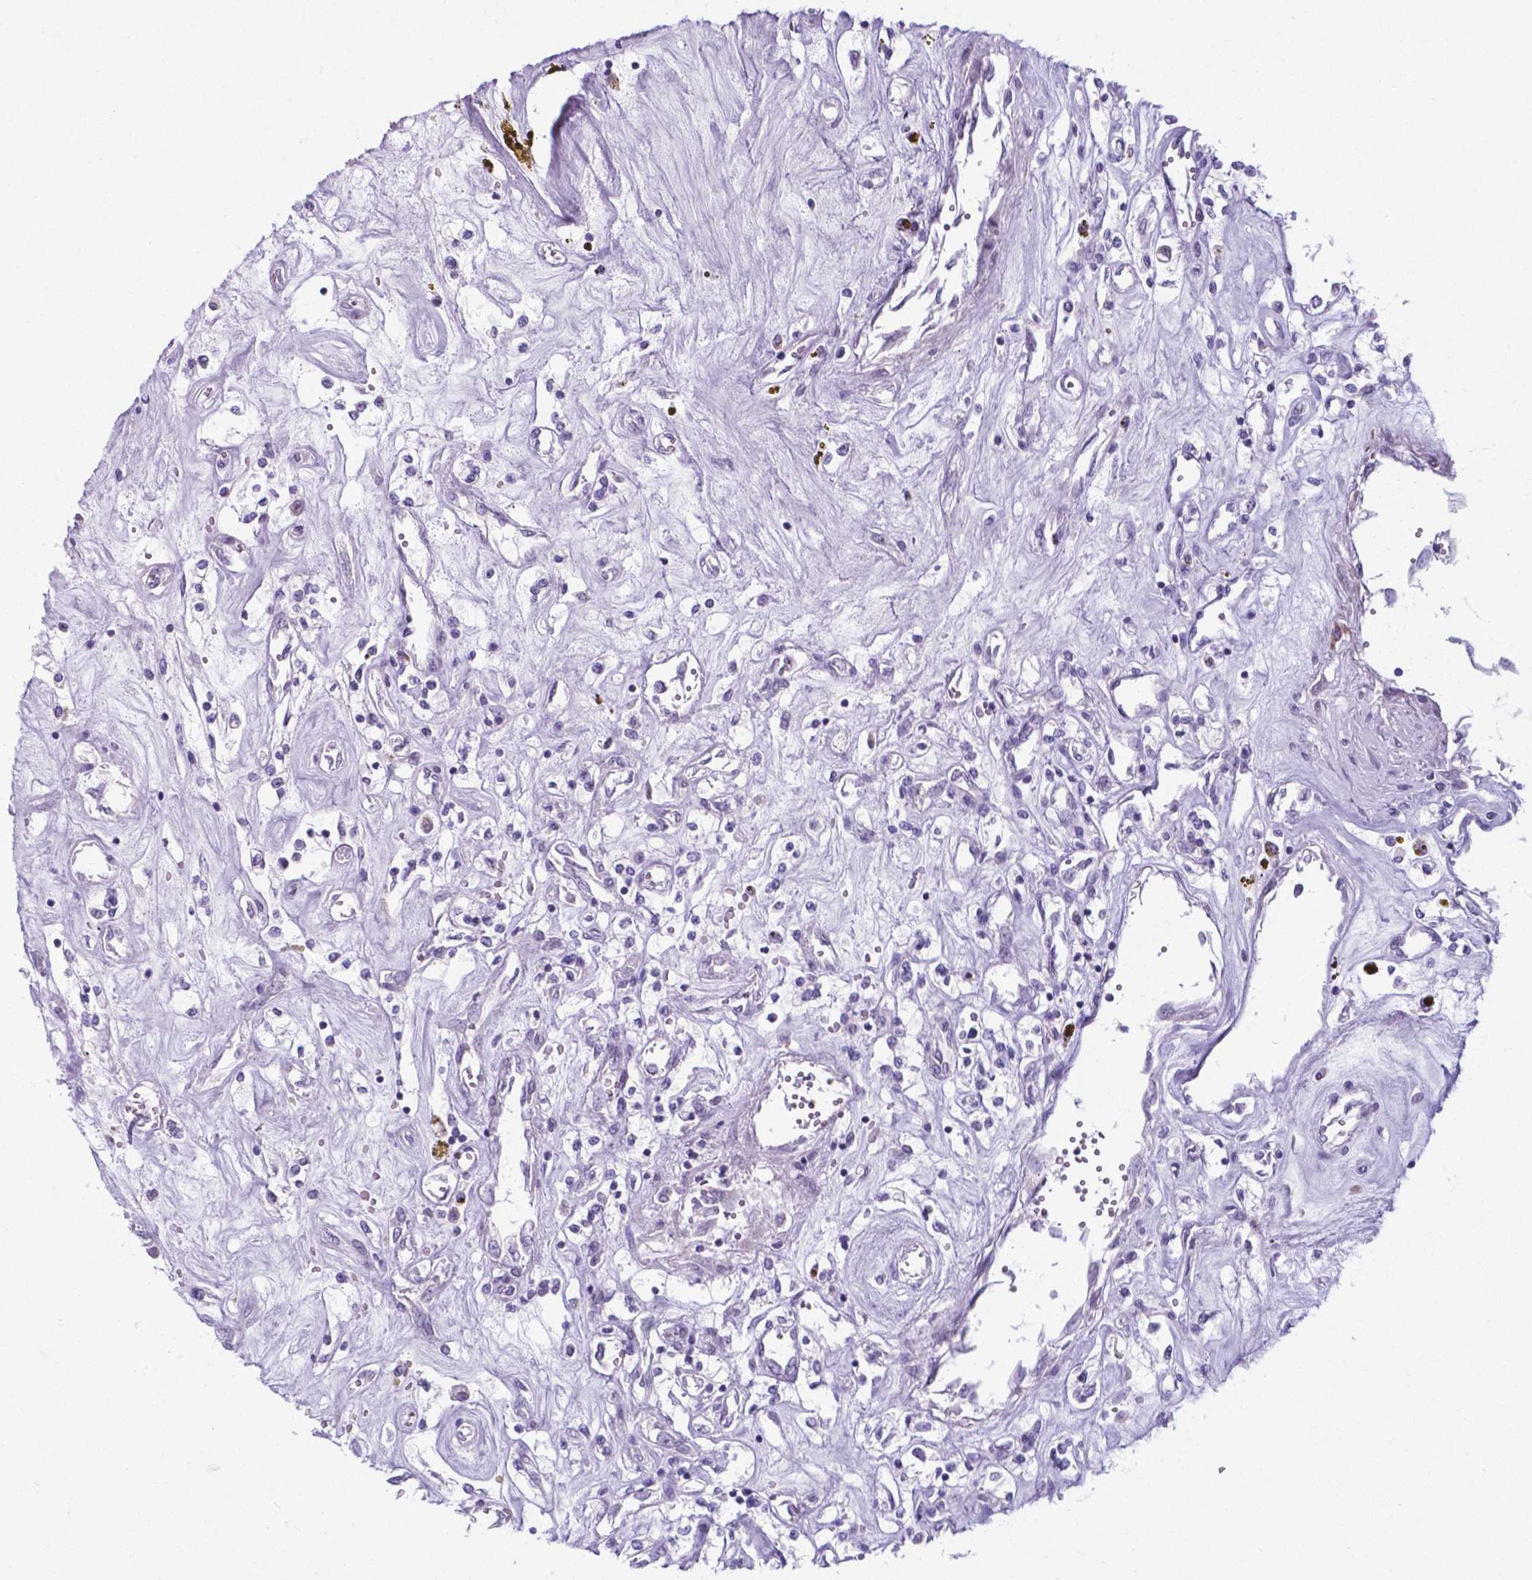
{"staining": {"intensity": "negative", "quantity": "none", "location": "none"}, "tissue": "renal cancer", "cell_type": "Tumor cells", "image_type": "cancer", "snomed": [{"axis": "morphology", "description": "Adenocarcinoma, NOS"}, {"axis": "topography", "description": "Kidney"}], "caption": "DAB (3,3'-diaminobenzidine) immunohistochemical staining of human renal cancer (adenocarcinoma) exhibits no significant expression in tumor cells.", "gene": "AP5B1", "patient": {"sex": "female", "age": 59}}